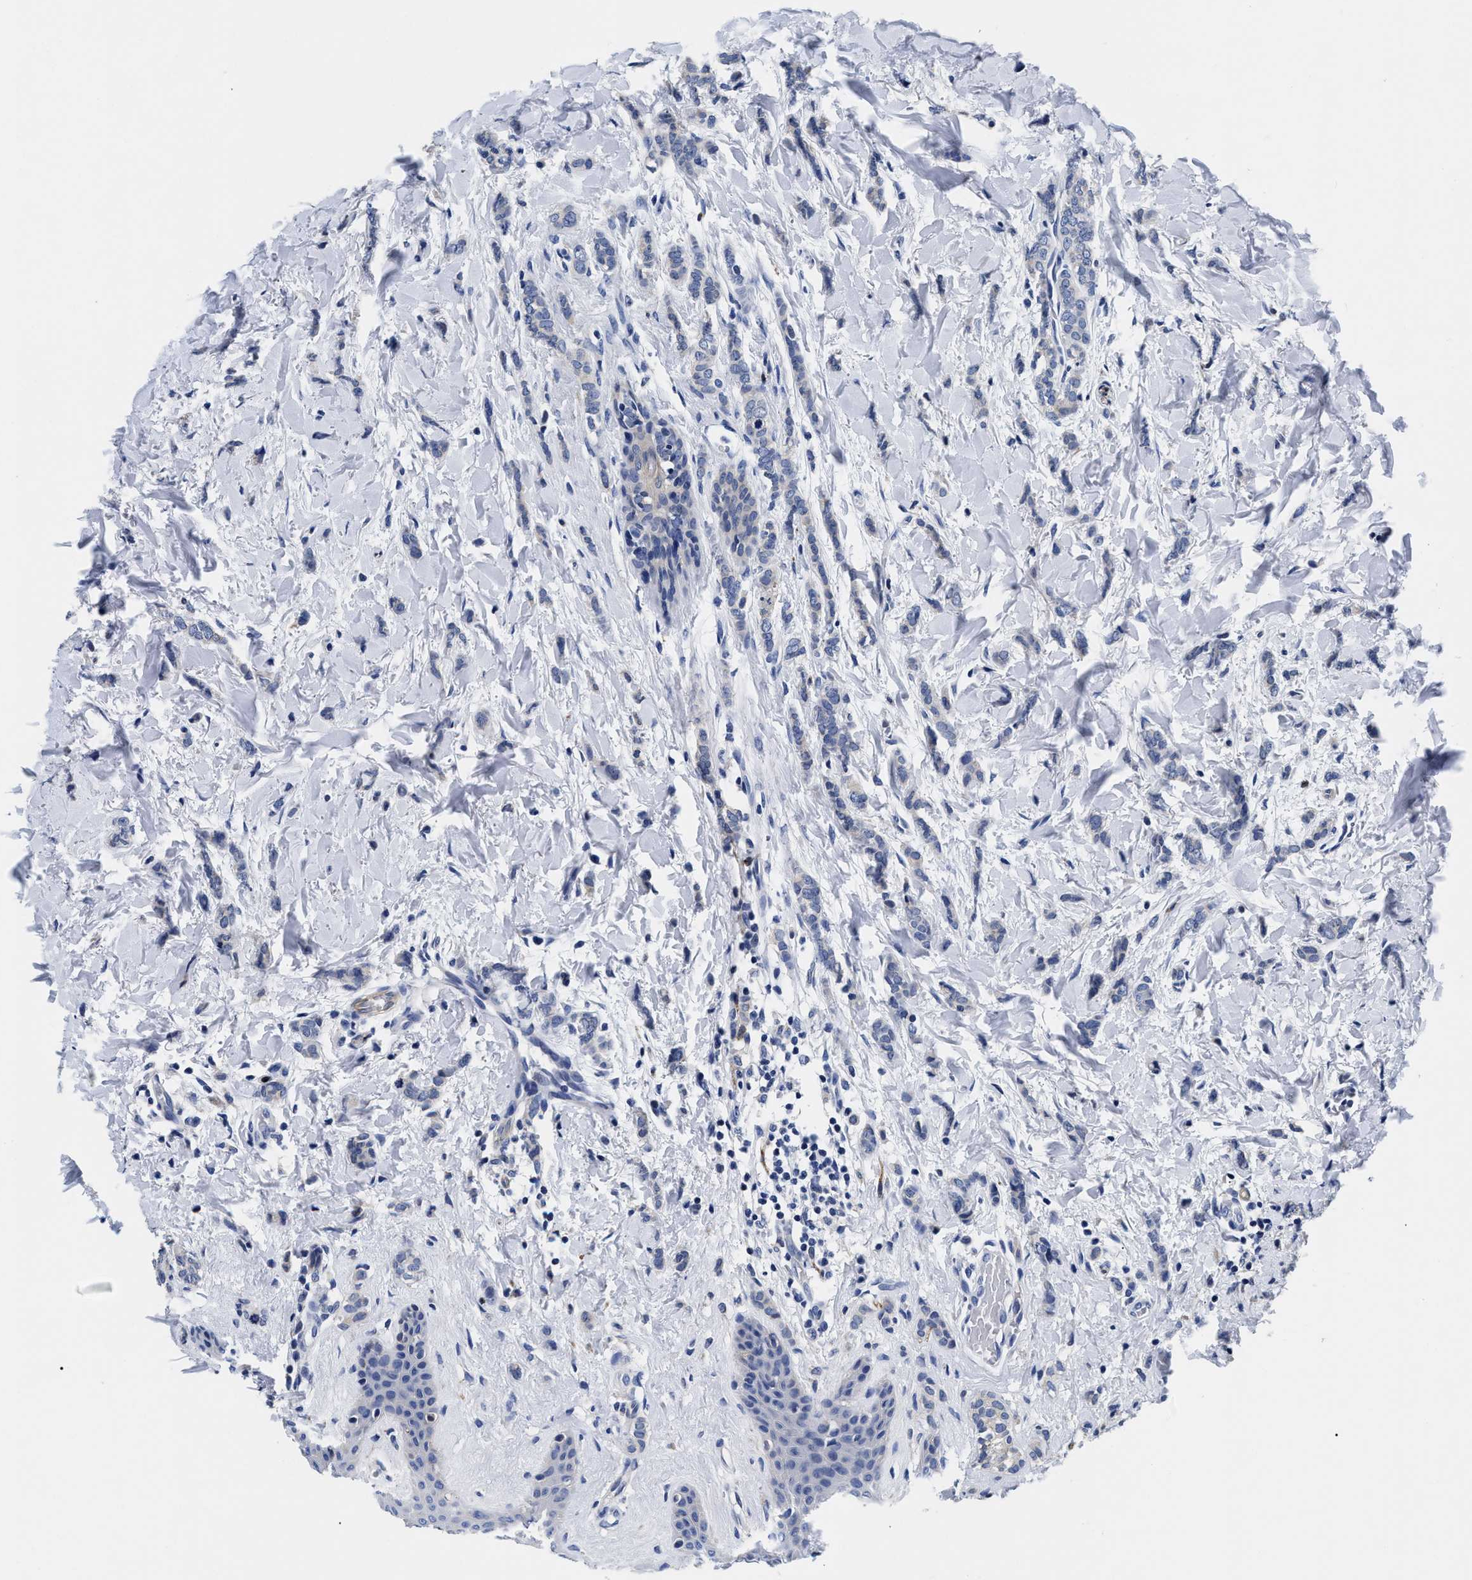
{"staining": {"intensity": "negative", "quantity": "none", "location": "none"}, "tissue": "breast cancer", "cell_type": "Tumor cells", "image_type": "cancer", "snomed": [{"axis": "morphology", "description": "Lobular carcinoma"}, {"axis": "topography", "description": "Skin"}, {"axis": "topography", "description": "Breast"}], "caption": "Histopathology image shows no significant protein expression in tumor cells of breast cancer (lobular carcinoma).", "gene": "SLC35F1", "patient": {"sex": "female", "age": 46}}